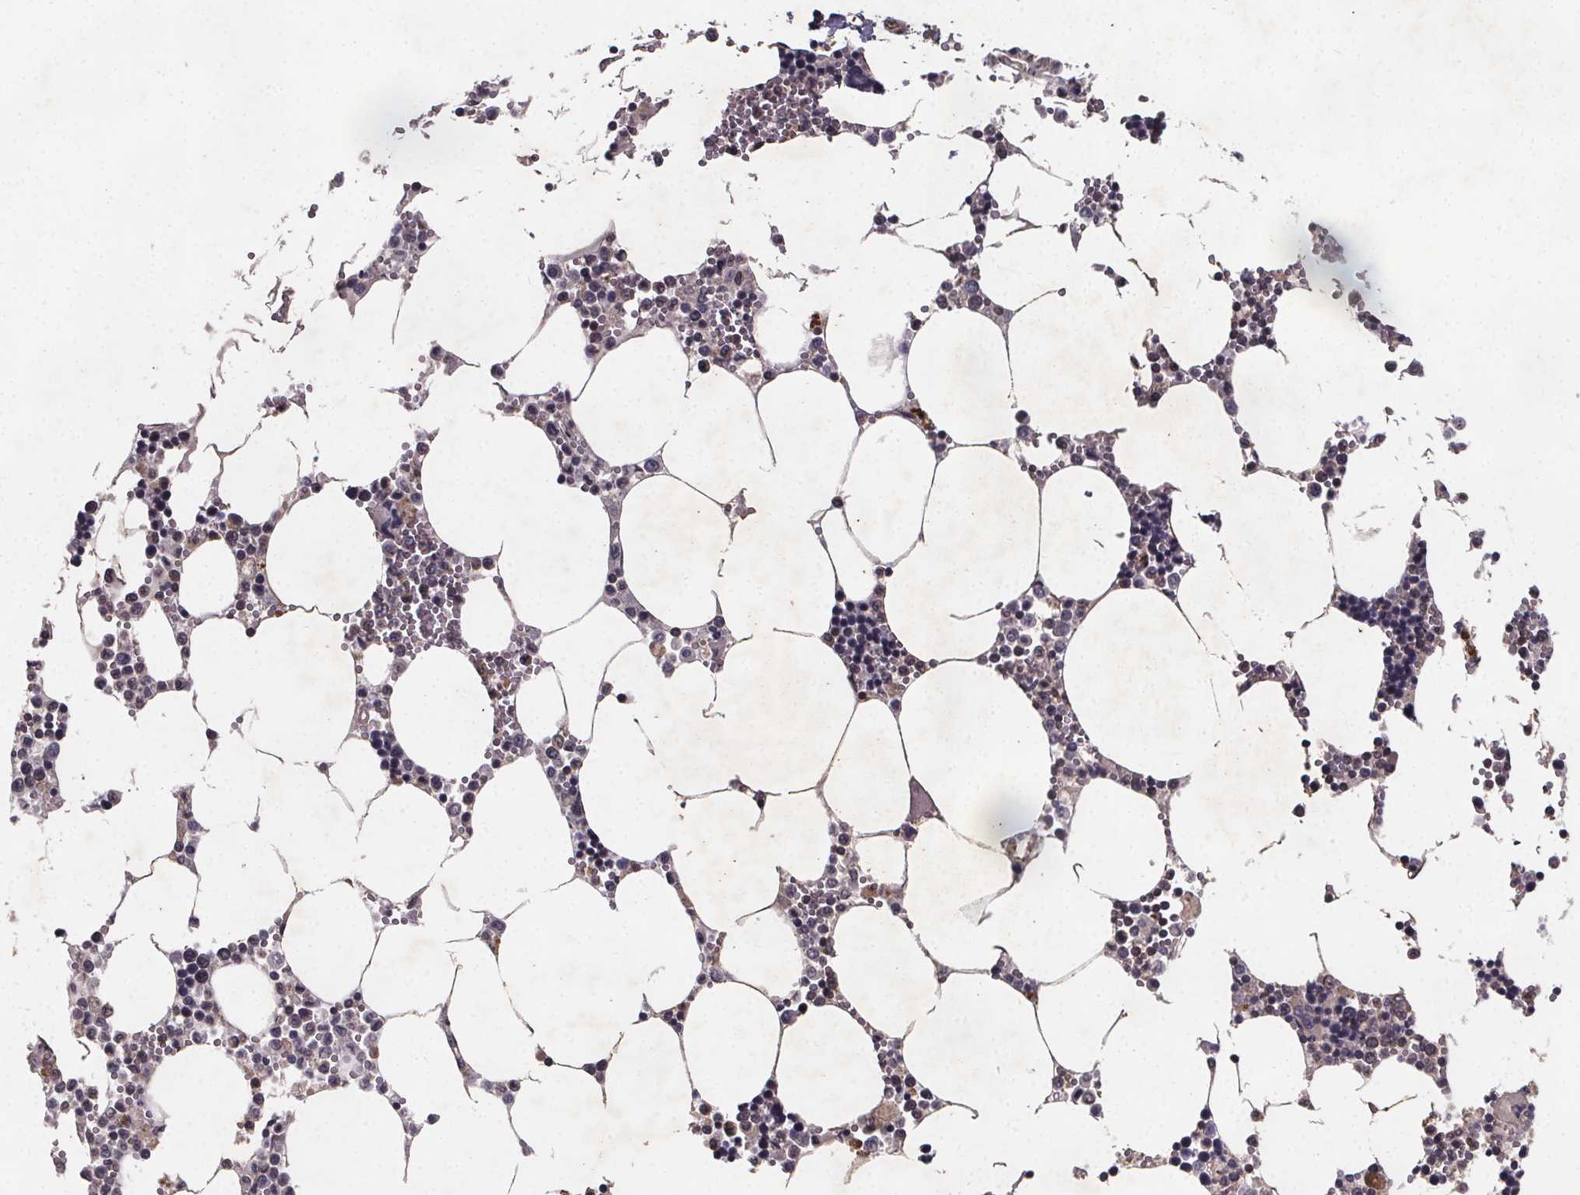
{"staining": {"intensity": "negative", "quantity": "none", "location": "none"}, "tissue": "bone marrow", "cell_type": "Hematopoietic cells", "image_type": "normal", "snomed": [{"axis": "morphology", "description": "Normal tissue, NOS"}, {"axis": "topography", "description": "Bone marrow"}], "caption": "This histopathology image is of unremarkable bone marrow stained with immunohistochemistry to label a protein in brown with the nuclei are counter-stained blue. There is no expression in hematopoietic cells. The staining is performed using DAB (3,3'-diaminobenzidine) brown chromogen with nuclei counter-stained in using hematoxylin.", "gene": "PIERCE2", "patient": {"sex": "male", "age": 54}}